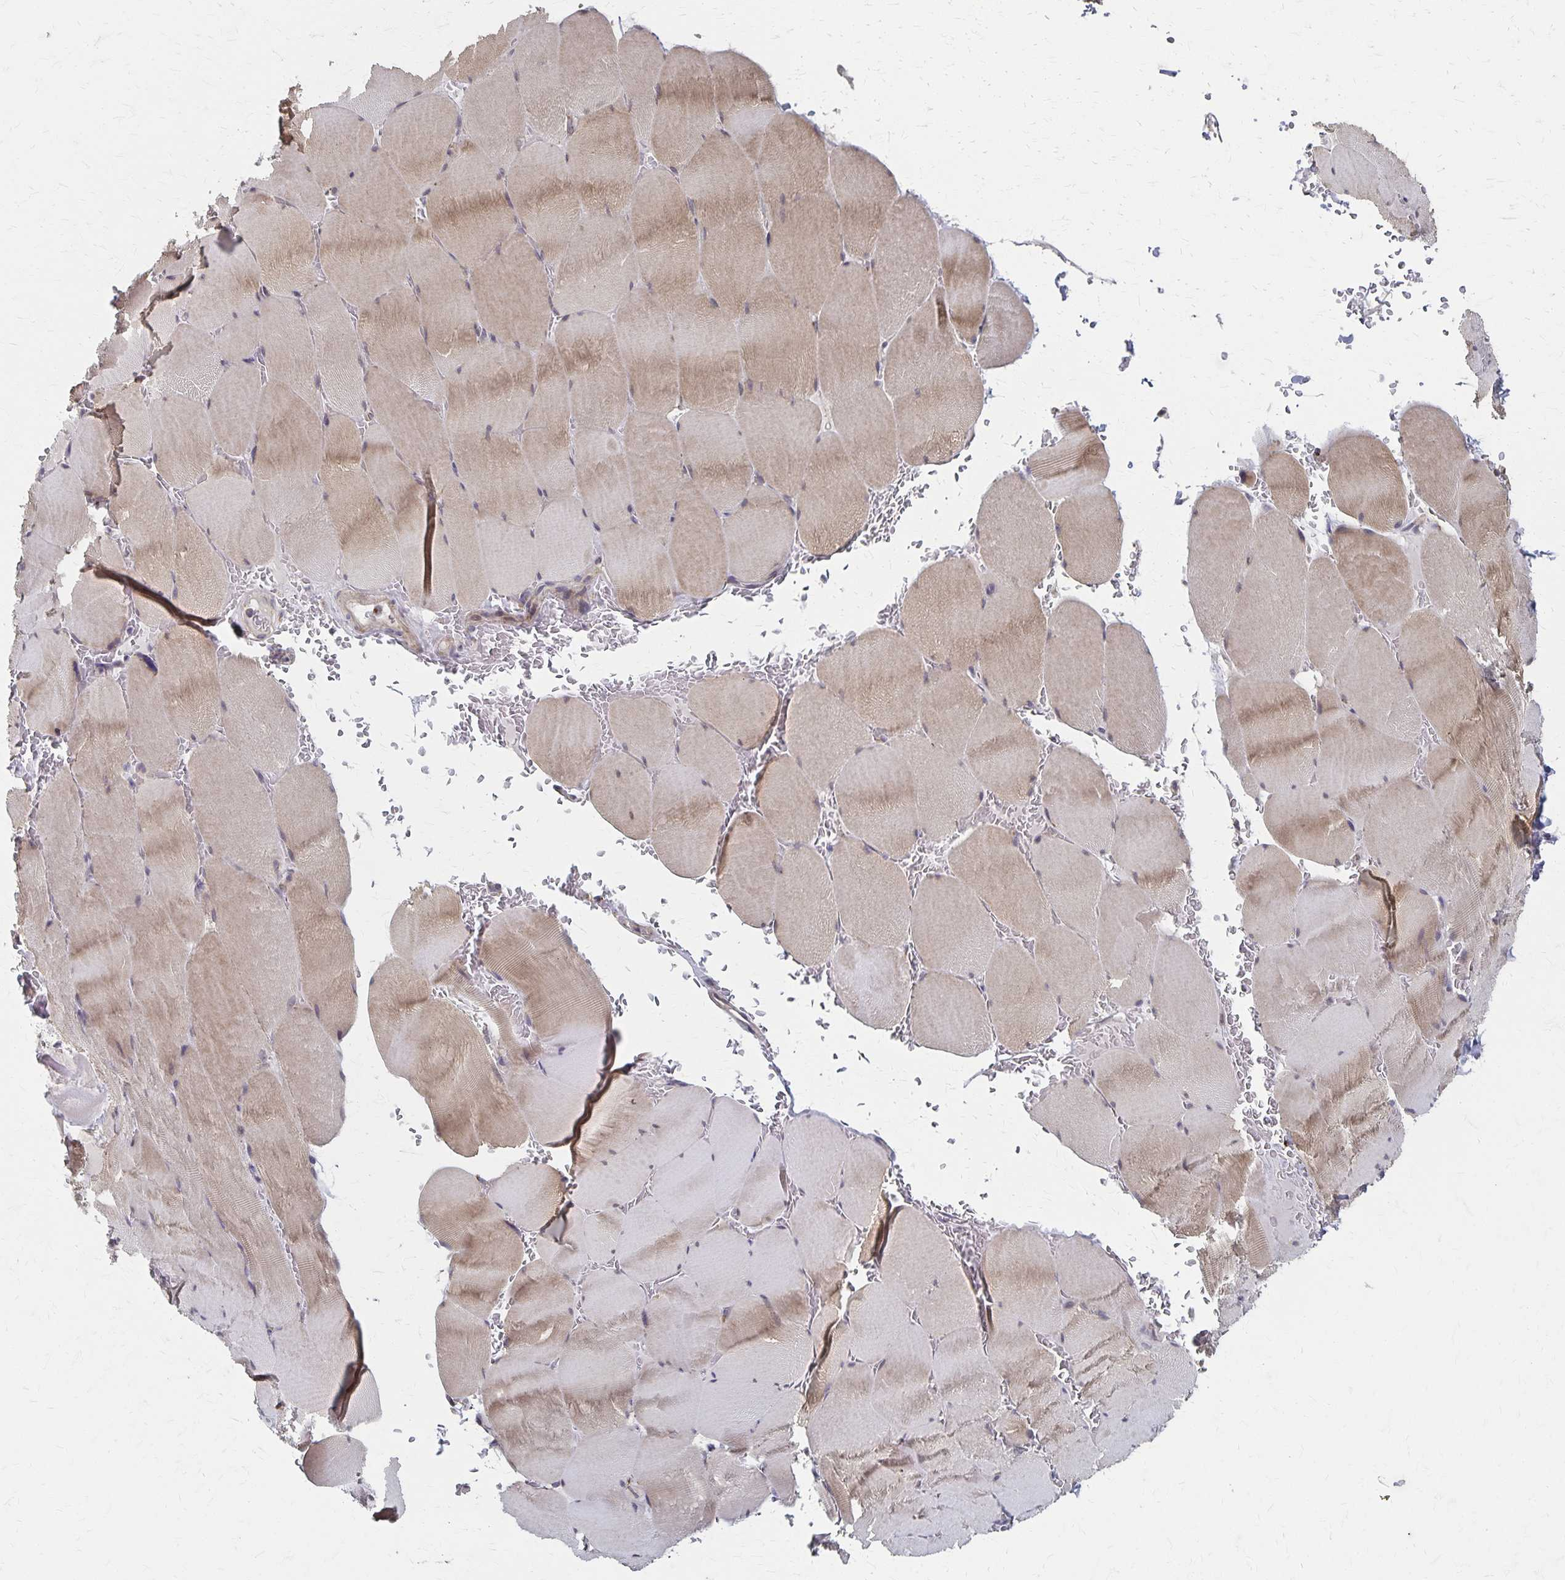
{"staining": {"intensity": "weak", "quantity": "25%-75%", "location": "cytoplasmic/membranous"}, "tissue": "skeletal muscle", "cell_type": "Myocytes", "image_type": "normal", "snomed": [{"axis": "morphology", "description": "Normal tissue, NOS"}, {"axis": "topography", "description": "Skeletal muscle"}, {"axis": "topography", "description": "Head-Neck"}], "caption": "Protein staining of benign skeletal muscle displays weak cytoplasmic/membranous expression in approximately 25%-75% of myocytes.", "gene": "DYRK4", "patient": {"sex": "male", "age": 66}}